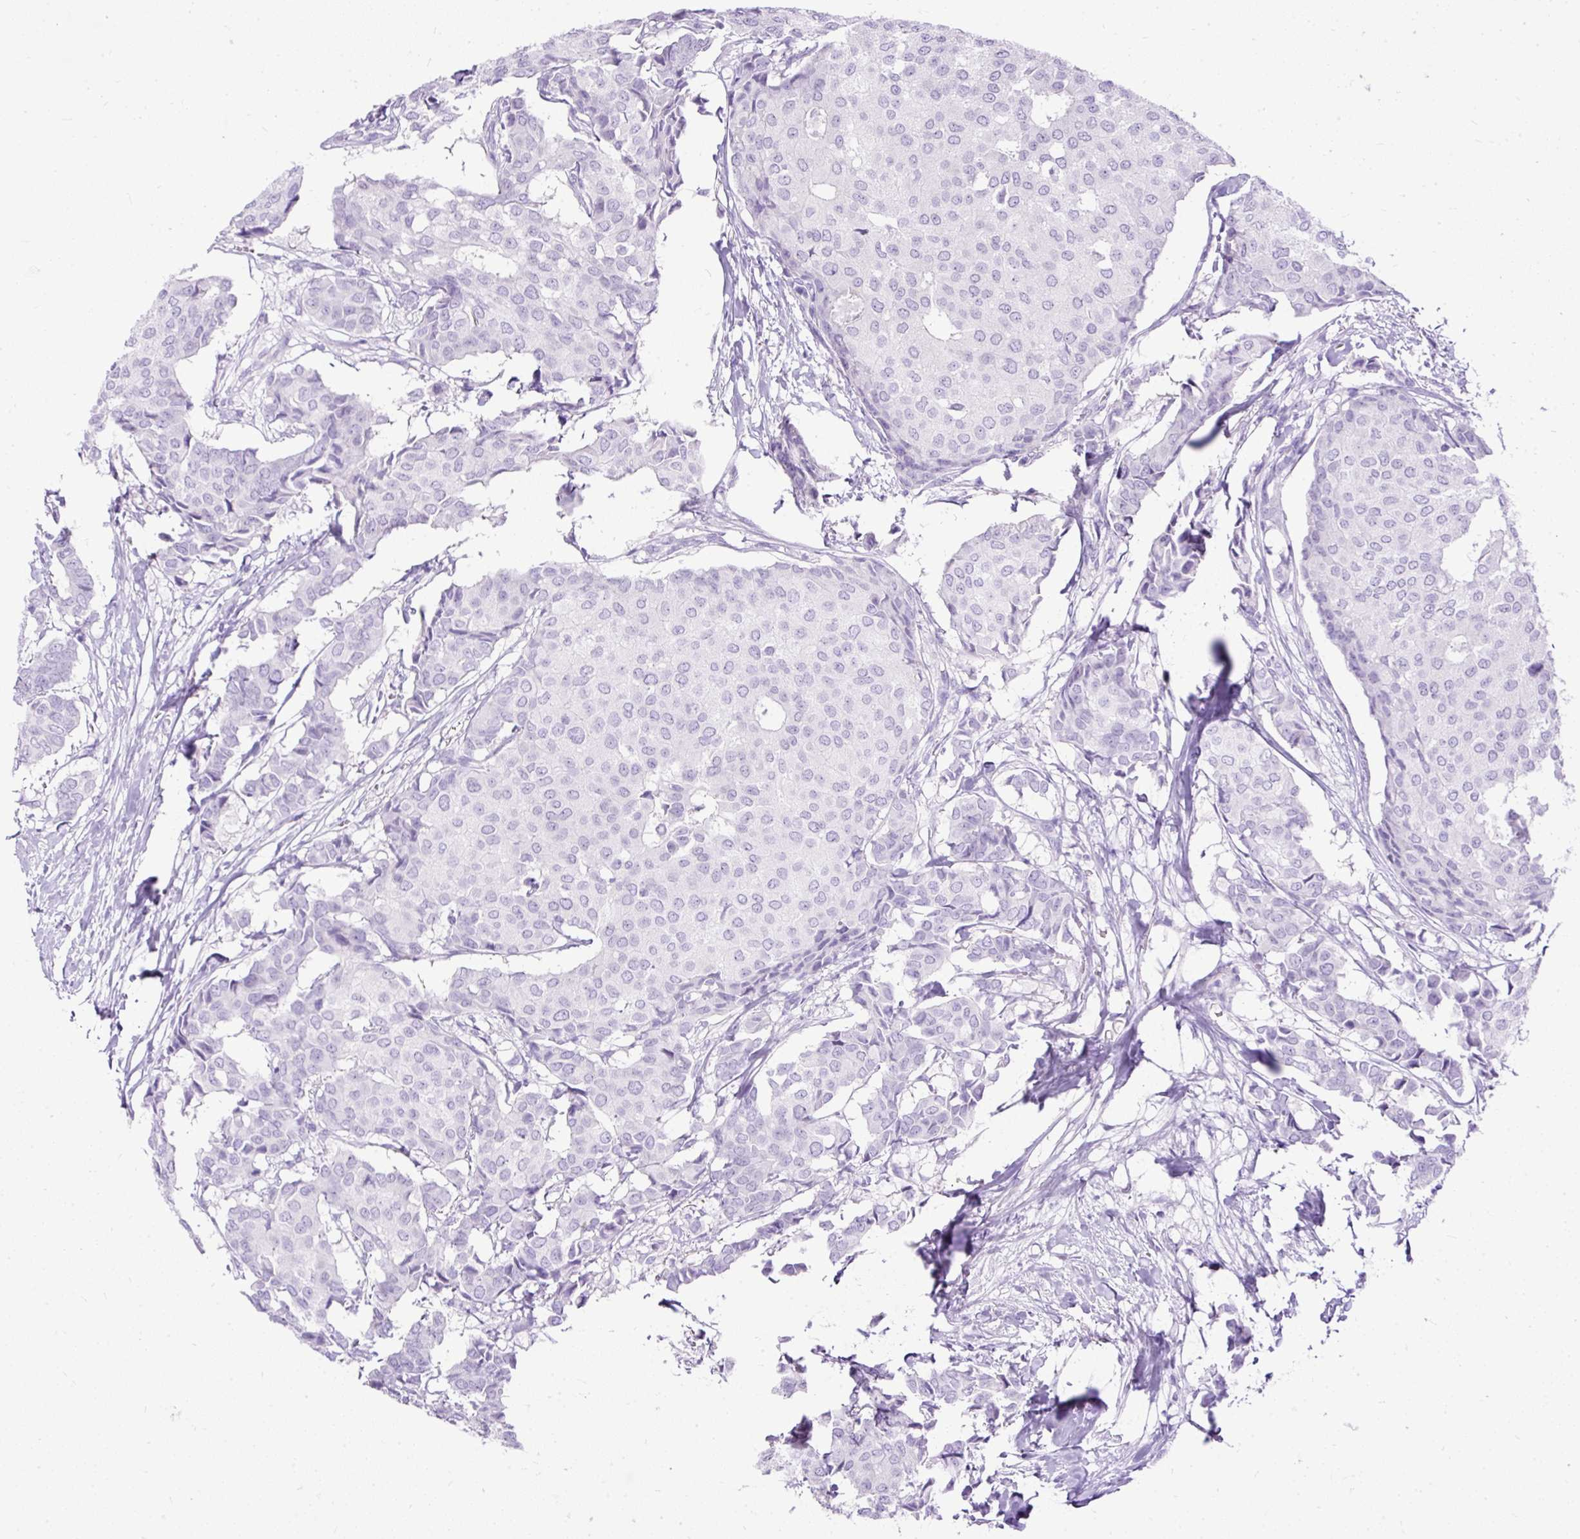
{"staining": {"intensity": "negative", "quantity": "none", "location": "none"}, "tissue": "breast cancer", "cell_type": "Tumor cells", "image_type": "cancer", "snomed": [{"axis": "morphology", "description": "Duct carcinoma"}, {"axis": "topography", "description": "Breast"}], "caption": "An immunohistochemistry histopathology image of breast cancer is shown. There is no staining in tumor cells of breast cancer.", "gene": "HEY1", "patient": {"sex": "female", "age": 75}}